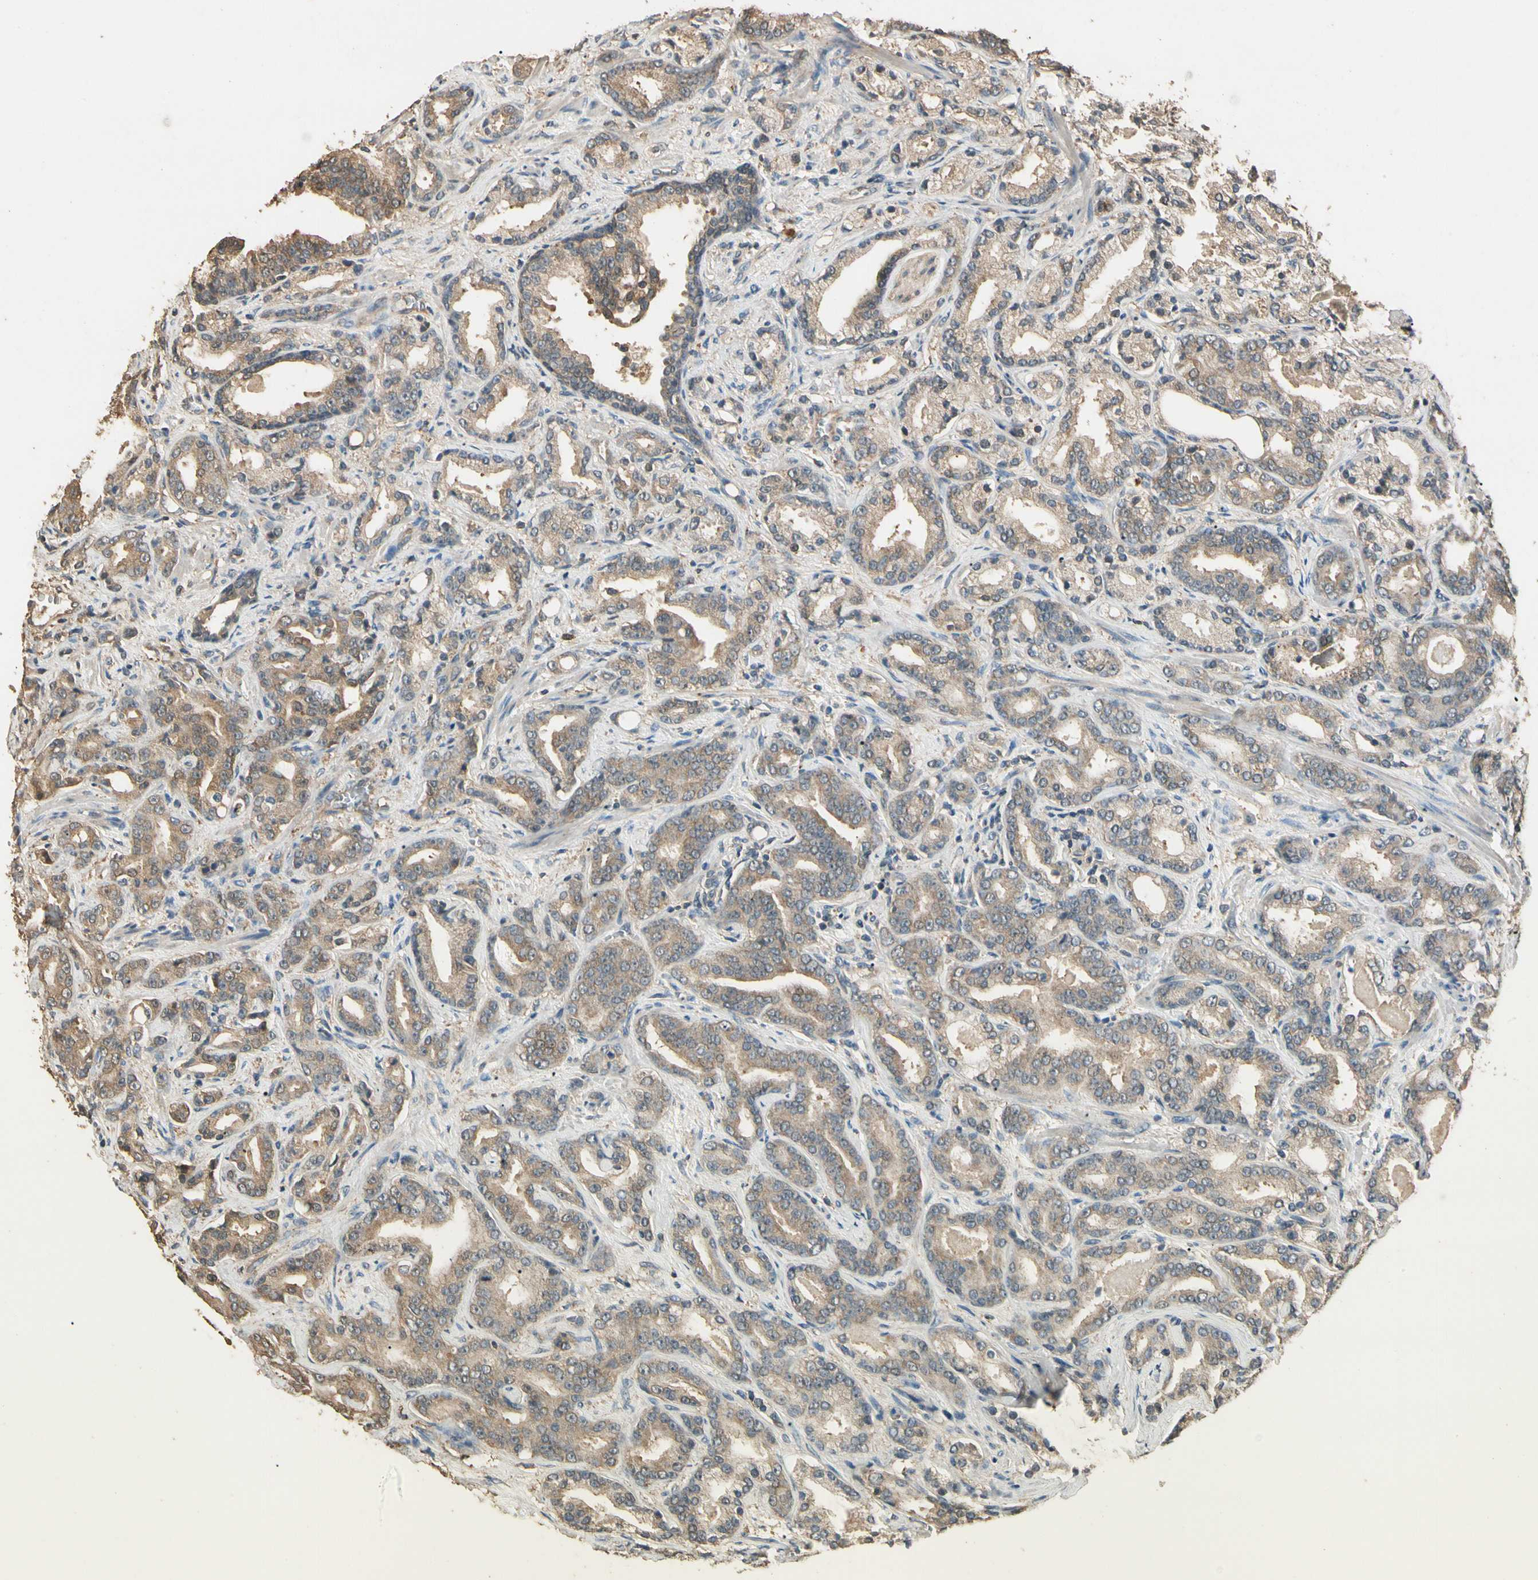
{"staining": {"intensity": "weak", "quantity": ">75%", "location": "cytoplasmic/membranous"}, "tissue": "prostate cancer", "cell_type": "Tumor cells", "image_type": "cancer", "snomed": [{"axis": "morphology", "description": "Adenocarcinoma, Low grade"}, {"axis": "topography", "description": "Prostate"}], "caption": "Immunohistochemical staining of human low-grade adenocarcinoma (prostate) displays low levels of weak cytoplasmic/membranous staining in approximately >75% of tumor cells.", "gene": "CDH6", "patient": {"sex": "male", "age": 63}}